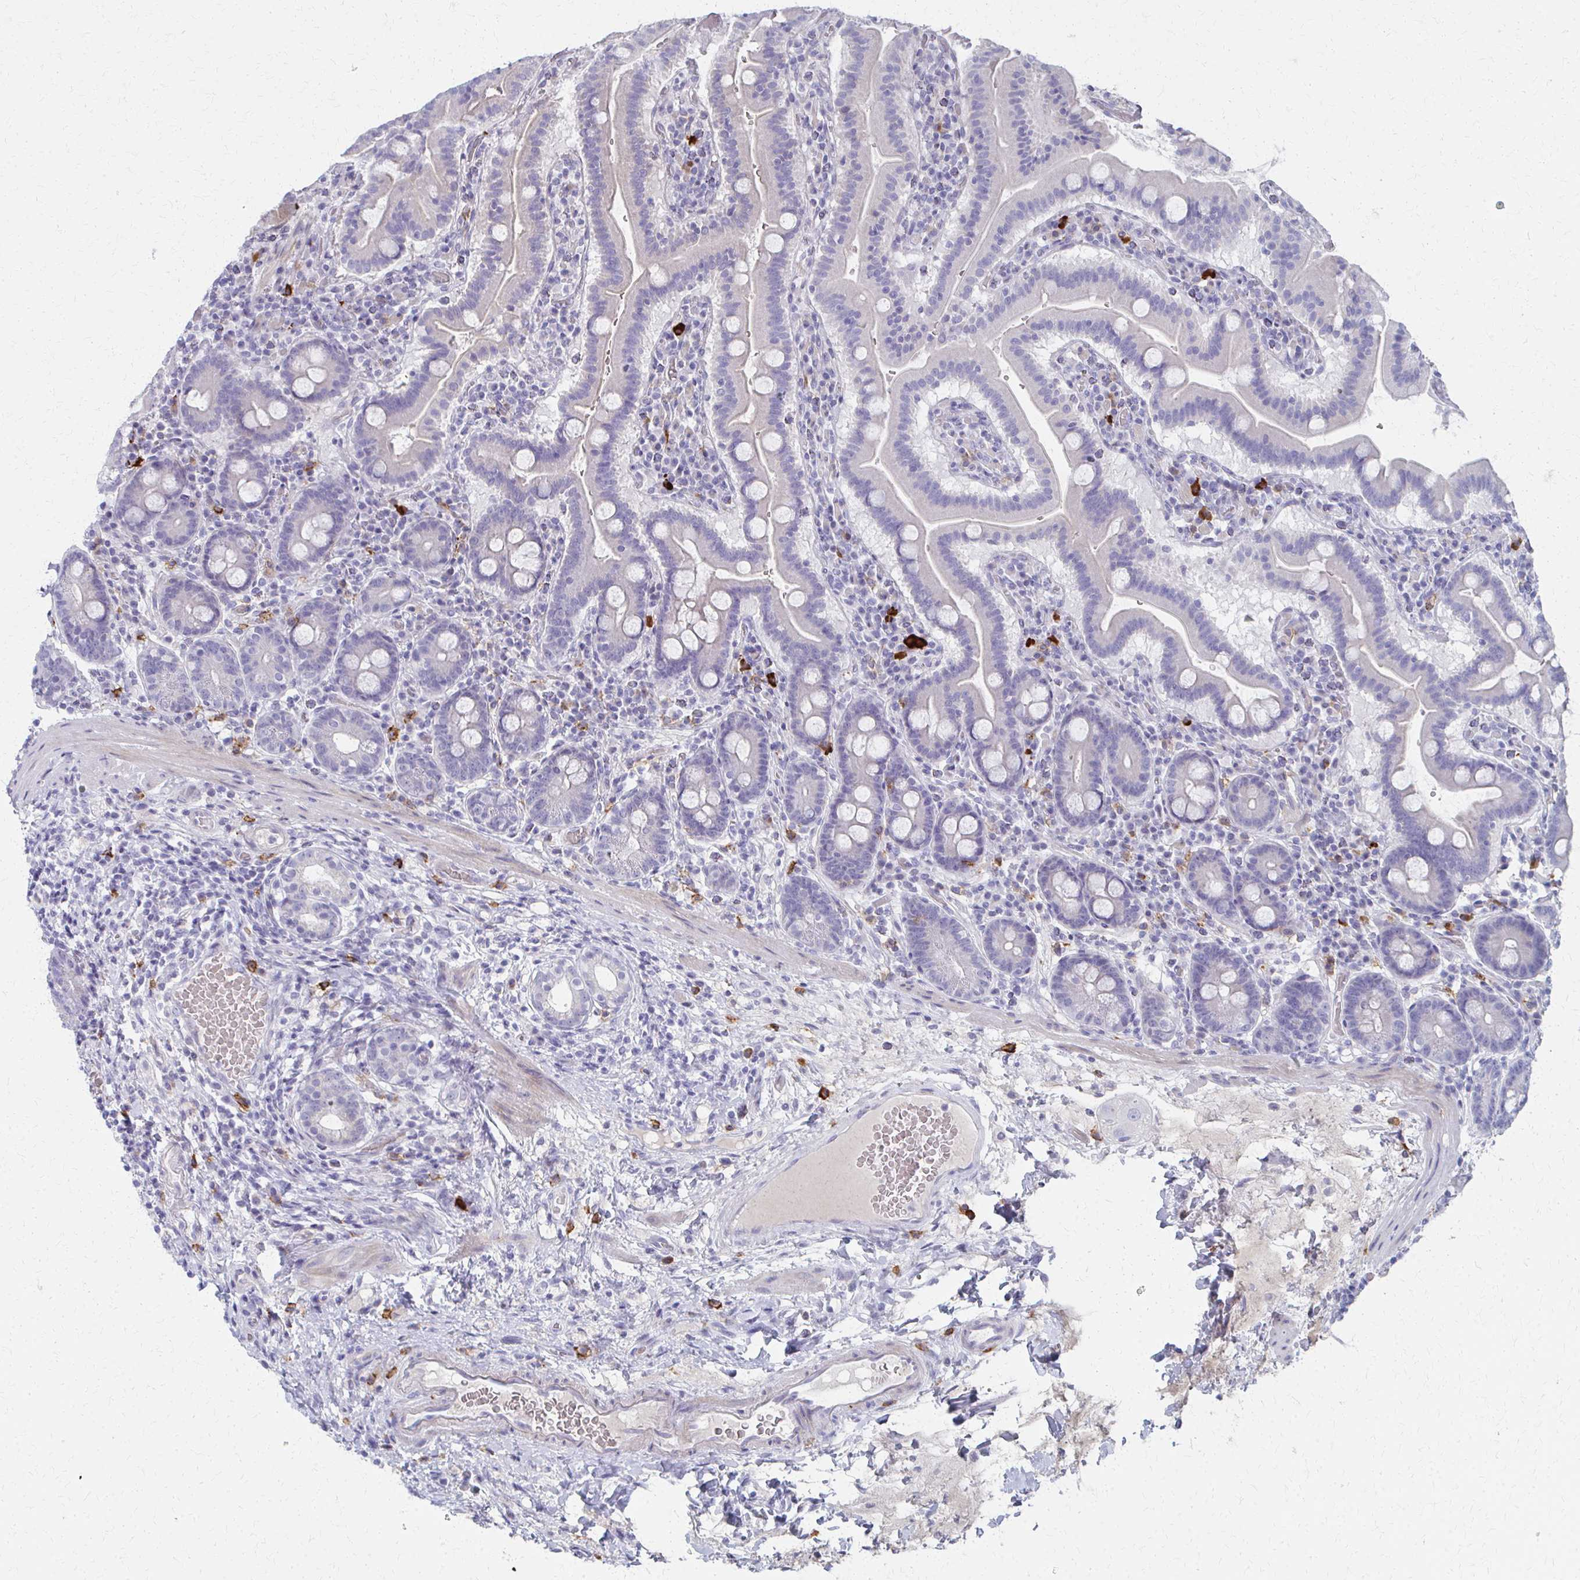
{"staining": {"intensity": "negative", "quantity": "none", "location": "none"}, "tissue": "small intestine", "cell_type": "Glandular cells", "image_type": "normal", "snomed": [{"axis": "morphology", "description": "Normal tissue, NOS"}, {"axis": "topography", "description": "Small intestine"}], "caption": "IHC image of benign small intestine stained for a protein (brown), which demonstrates no staining in glandular cells. (Brightfield microscopy of DAB IHC at high magnification).", "gene": "MS4A2", "patient": {"sex": "male", "age": 26}}